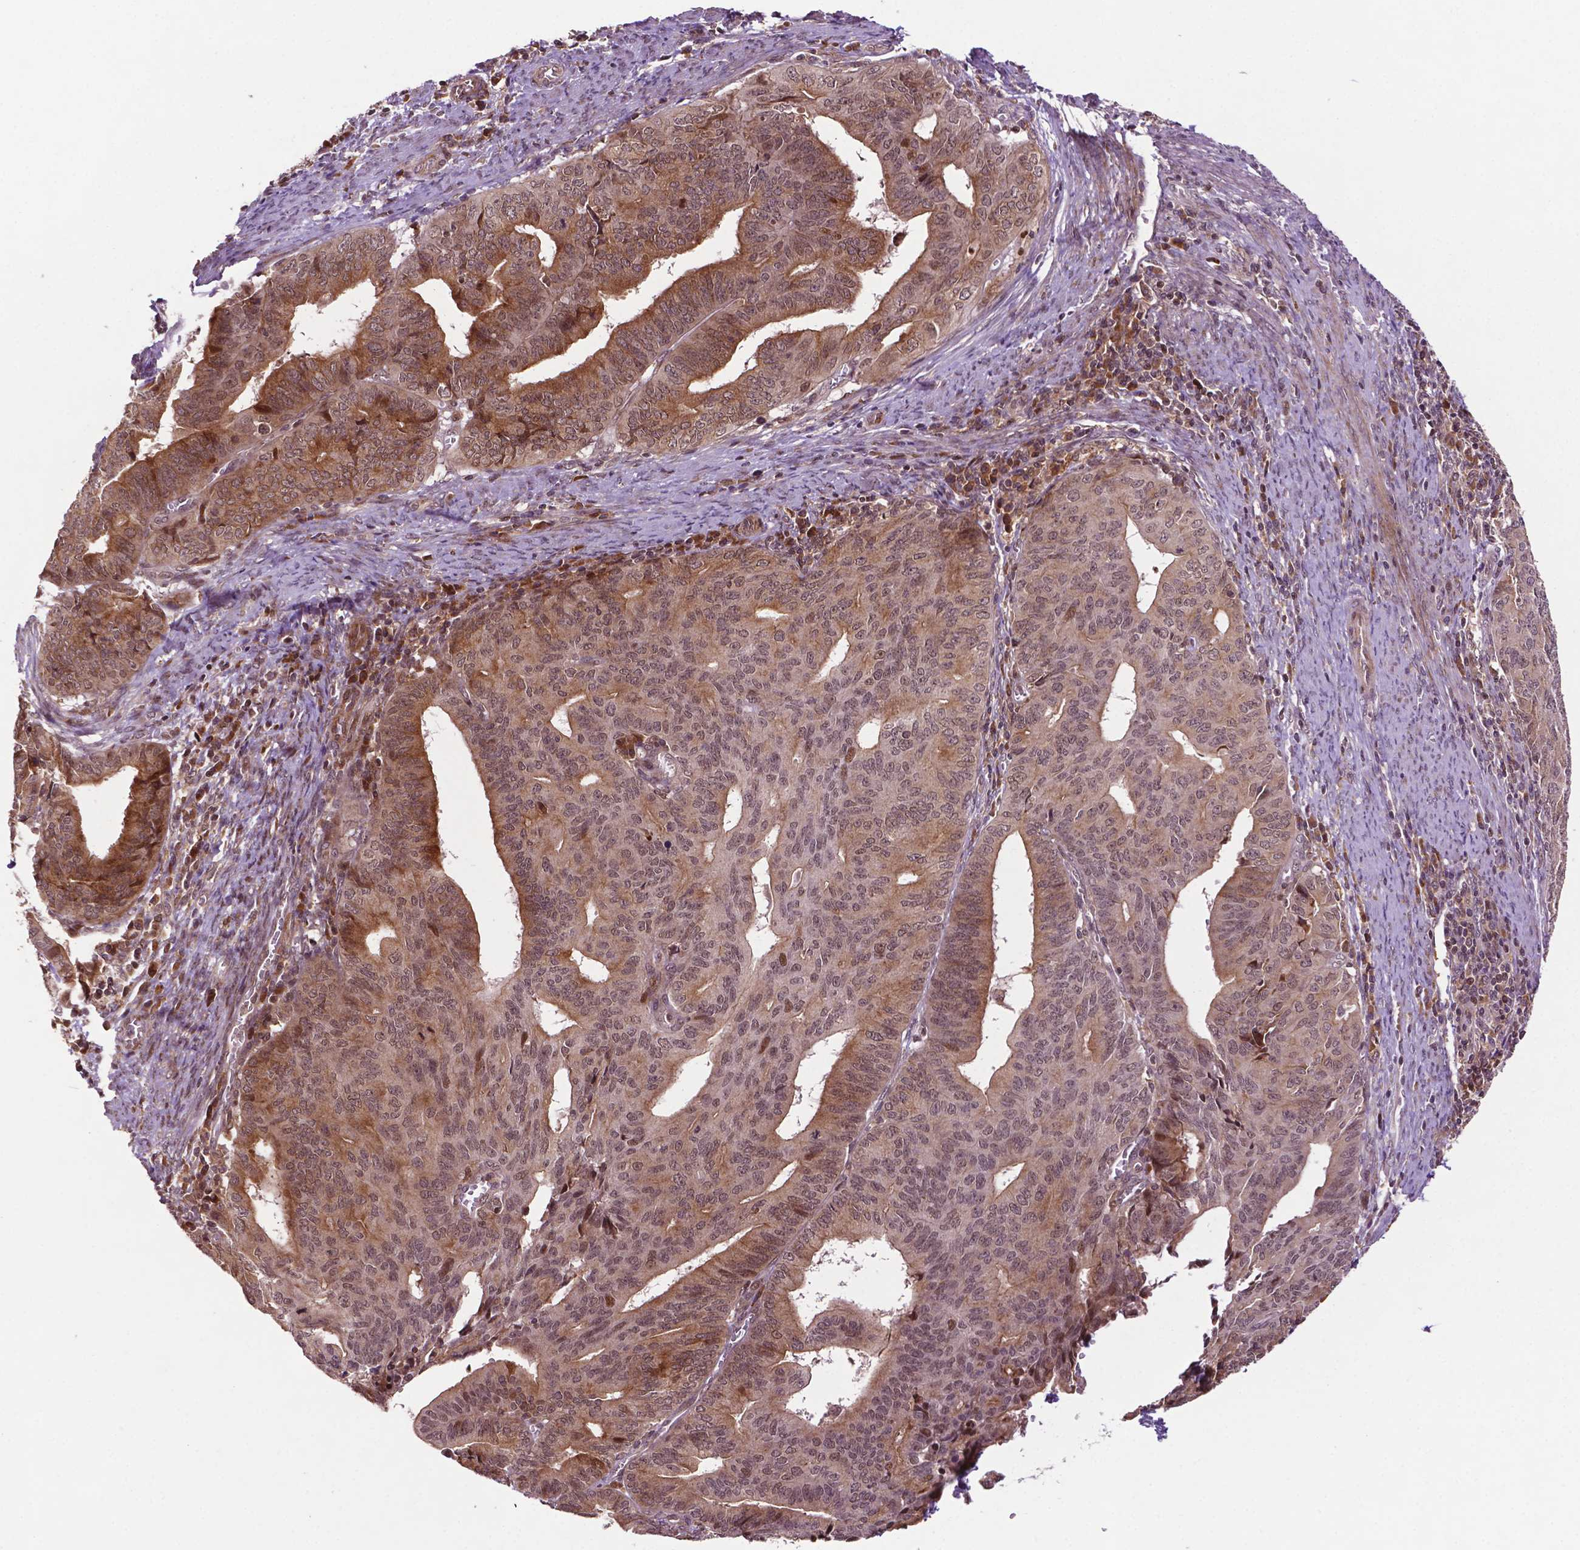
{"staining": {"intensity": "moderate", "quantity": ">75%", "location": "cytoplasmic/membranous,nuclear"}, "tissue": "endometrial cancer", "cell_type": "Tumor cells", "image_type": "cancer", "snomed": [{"axis": "morphology", "description": "Adenocarcinoma, NOS"}, {"axis": "topography", "description": "Endometrium"}], "caption": "Adenocarcinoma (endometrial) stained with immunohistochemistry demonstrates moderate cytoplasmic/membranous and nuclear expression in about >75% of tumor cells.", "gene": "TMX2", "patient": {"sex": "female", "age": 65}}